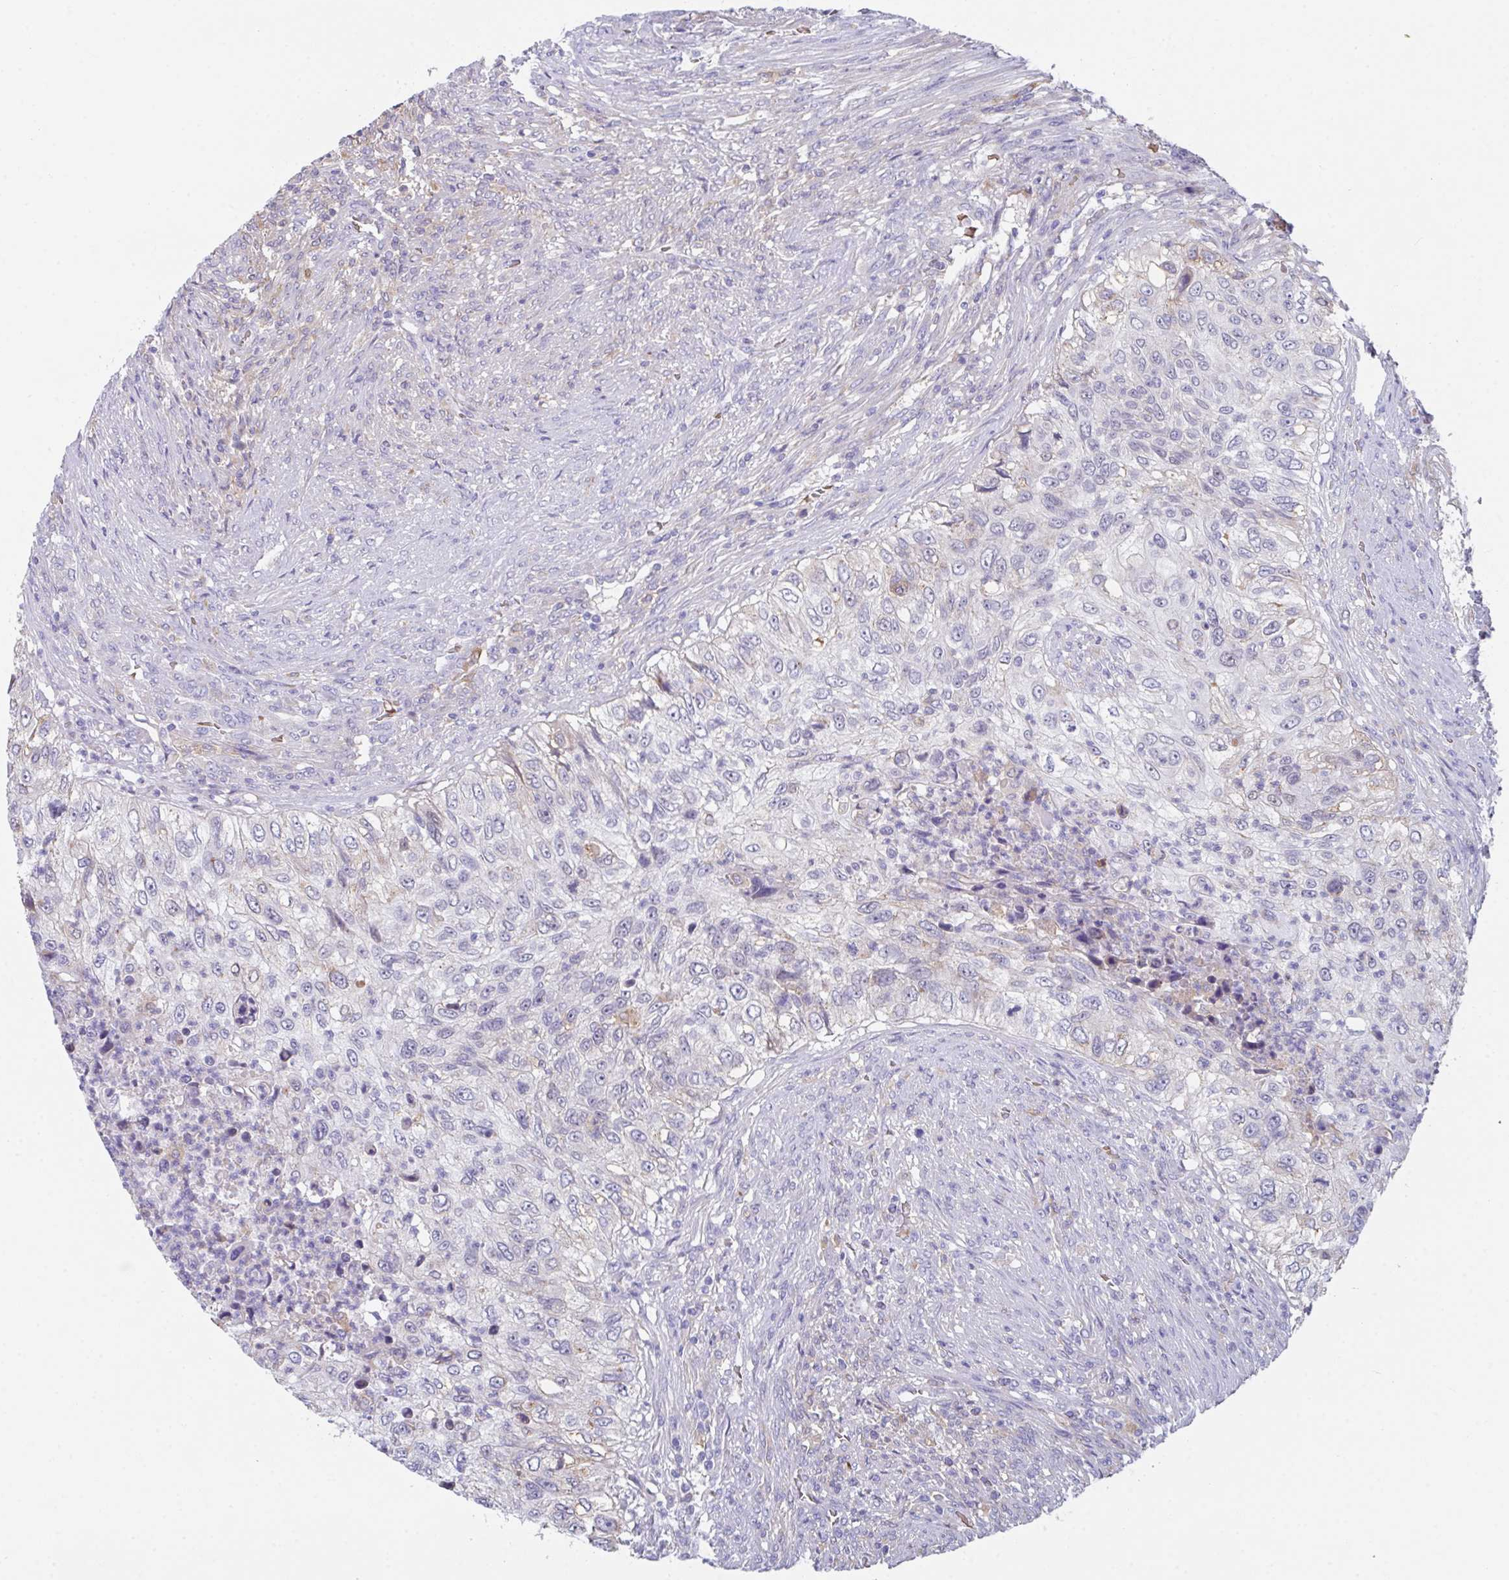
{"staining": {"intensity": "negative", "quantity": "none", "location": "none"}, "tissue": "urothelial cancer", "cell_type": "Tumor cells", "image_type": "cancer", "snomed": [{"axis": "morphology", "description": "Urothelial carcinoma, High grade"}, {"axis": "topography", "description": "Urinary bladder"}], "caption": "A micrograph of human urothelial carcinoma (high-grade) is negative for staining in tumor cells. The staining is performed using DAB brown chromogen with nuclei counter-stained in using hematoxylin.", "gene": "TFAP2C", "patient": {"sex": "female", "age": 60}}